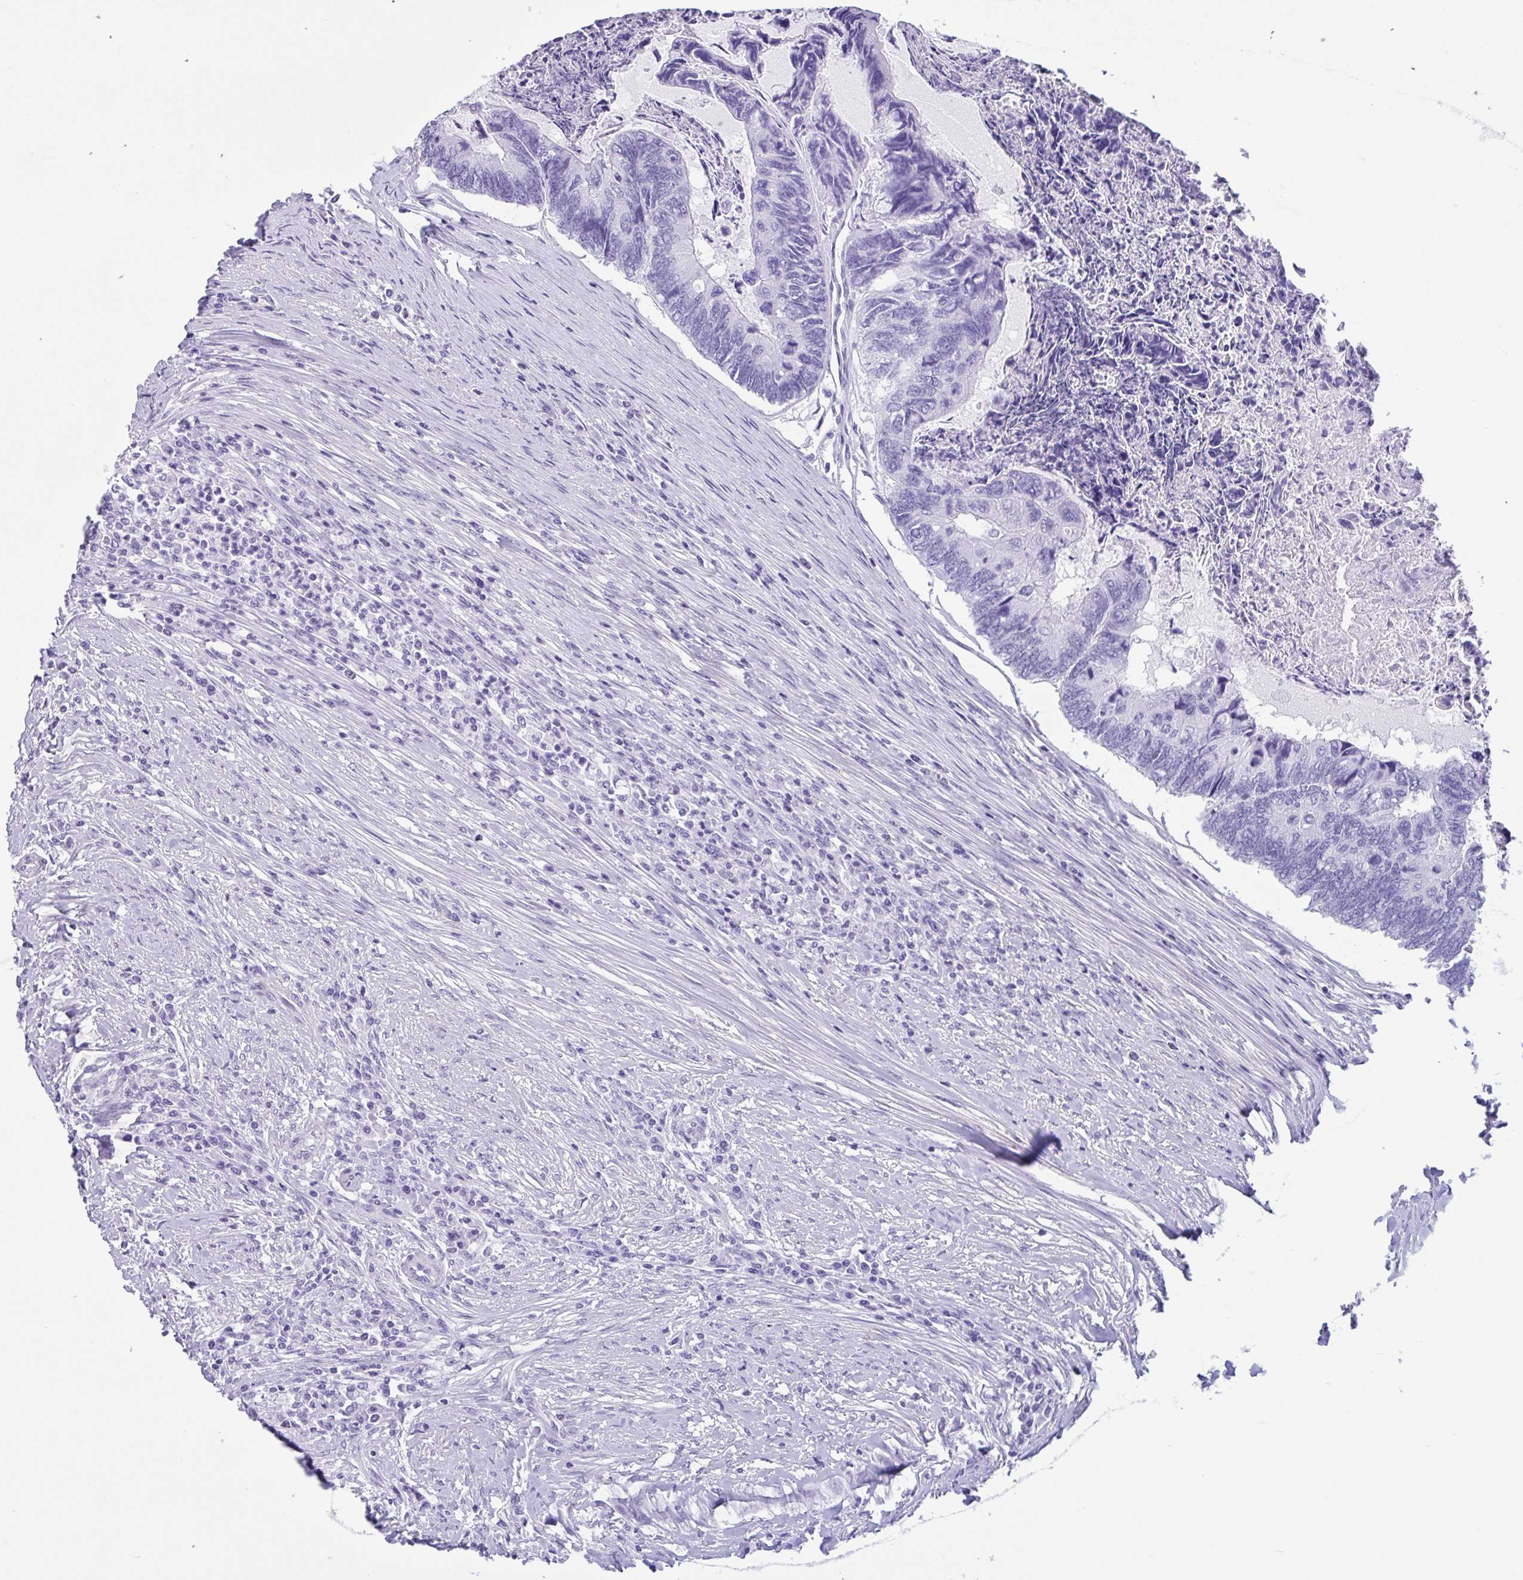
{"staining": {"intensity": "negative", "quantity": "none", "location": "none"}, "tissue": "colorectal cancer", "cell_type": "Tumor cells", "image_type": "cancer", "snomed": [{"axis": "morphology", "description": "Adenocarcinoma, NOS"}, {"axis": "topography", "description": "Colon"}], "caption": "This is a image of IHC staining of adenocarcinoma (colorectal), which shows no expression in tumor cells. (Immunohistochemistry, brightfield microscopy, high magnification).", "gene": "IAPP", "patient": {"sex": "female", "age": 67}}